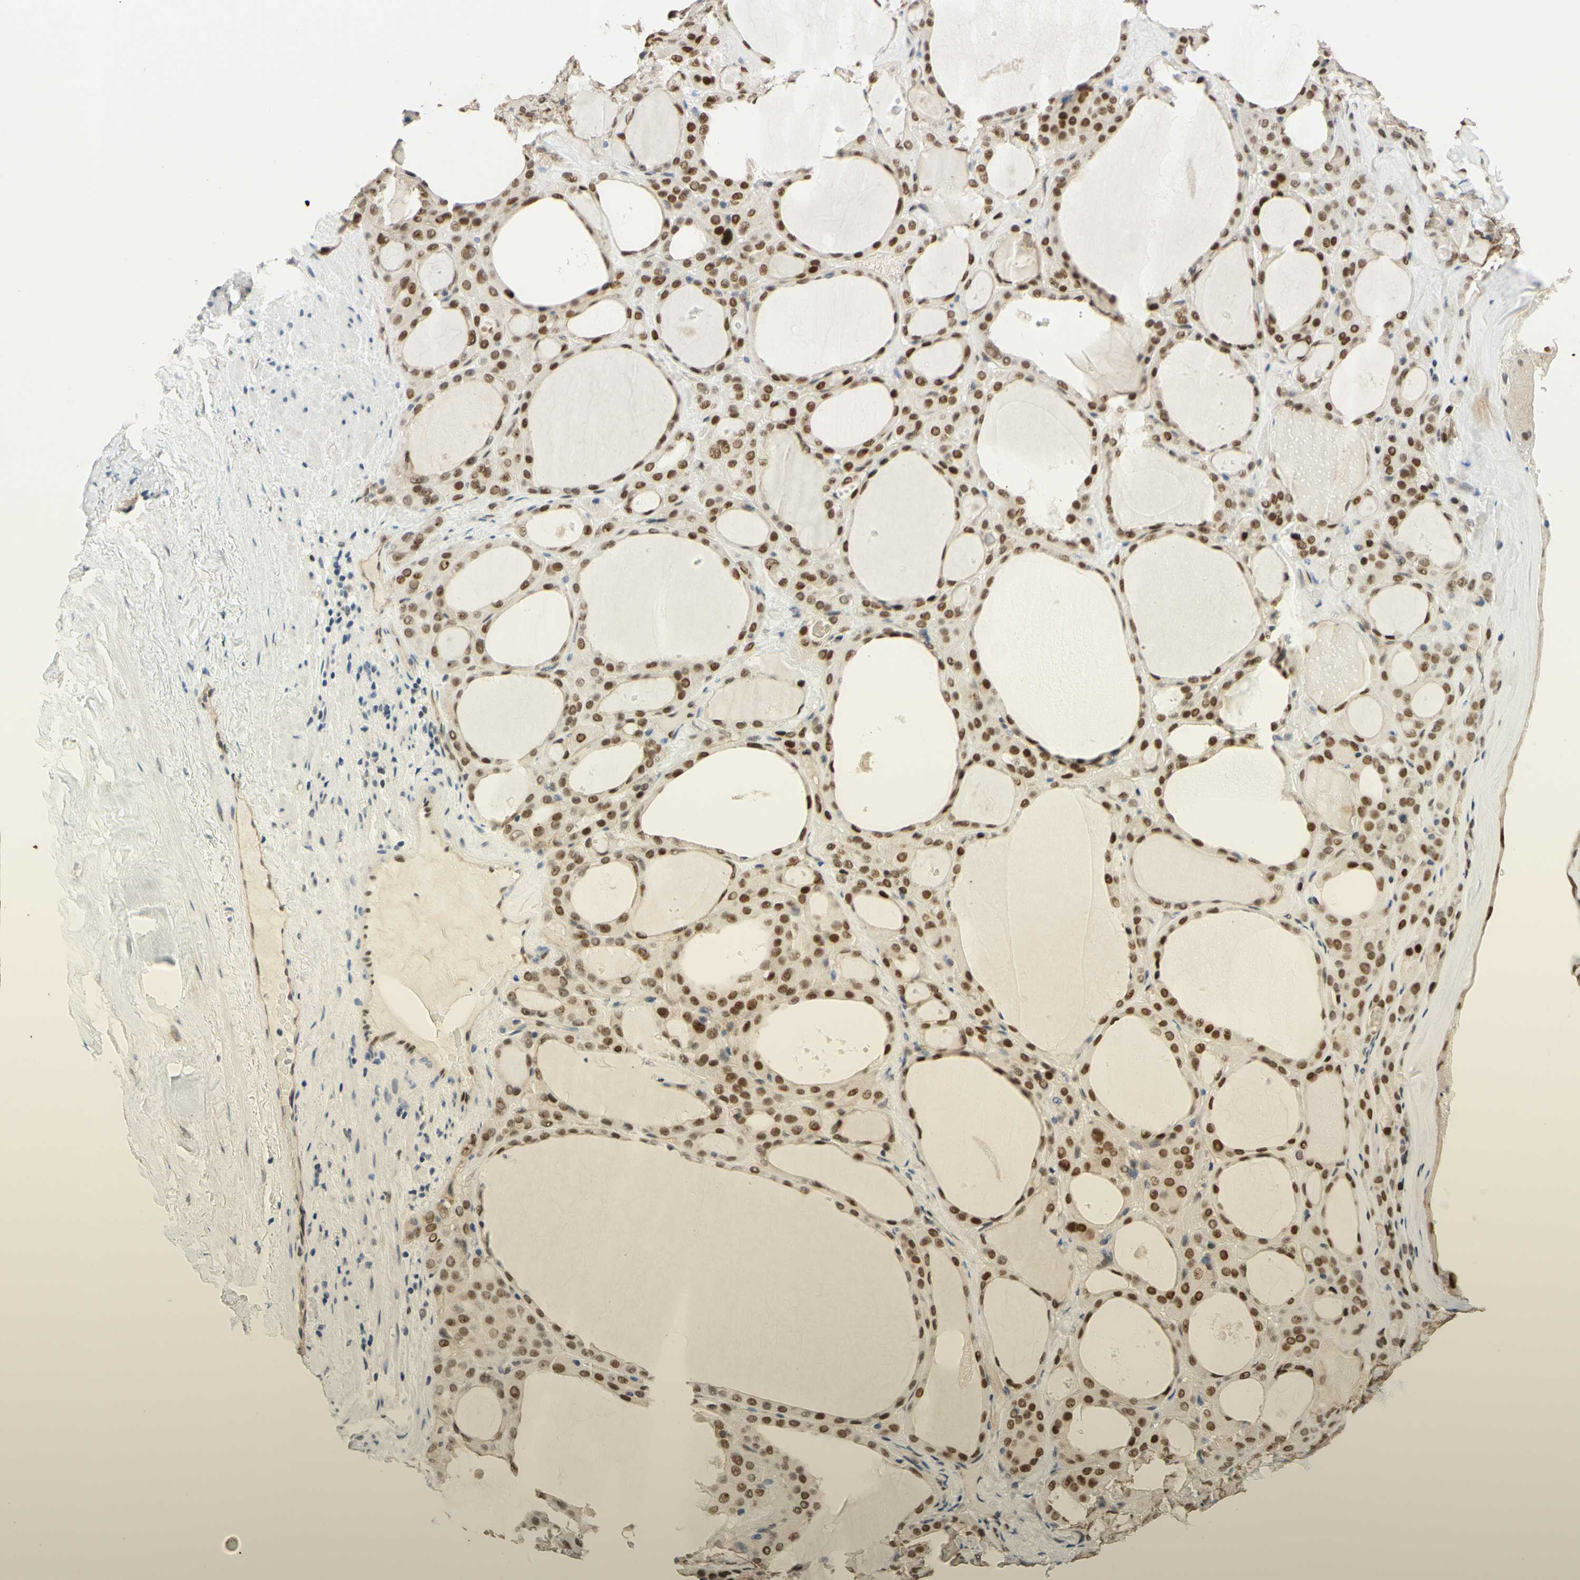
{"staining": {"intensity": "moderate", "quantity": ">75%", "location": "nuclear"}, "tissue": "thyroid gland", "cell_type": "Glandular cells", "image_type": "normal", "snomed": [{"axis": "morphology", "description": "Normal tissue, NOS"}, {"axis": "morphology", "description": "Carcinoma, NOS"}, {"axis": "topography", "description": "Thyroid gland"}], "caption": "Moderate nuclear protein expression is present in approximately >75% of glandular cells in thyroid gland. (Brightfield microscopy of DAB IHC at high magnification).", "gene": "POLB", "patient": {"sex": "female", "age": 86}}